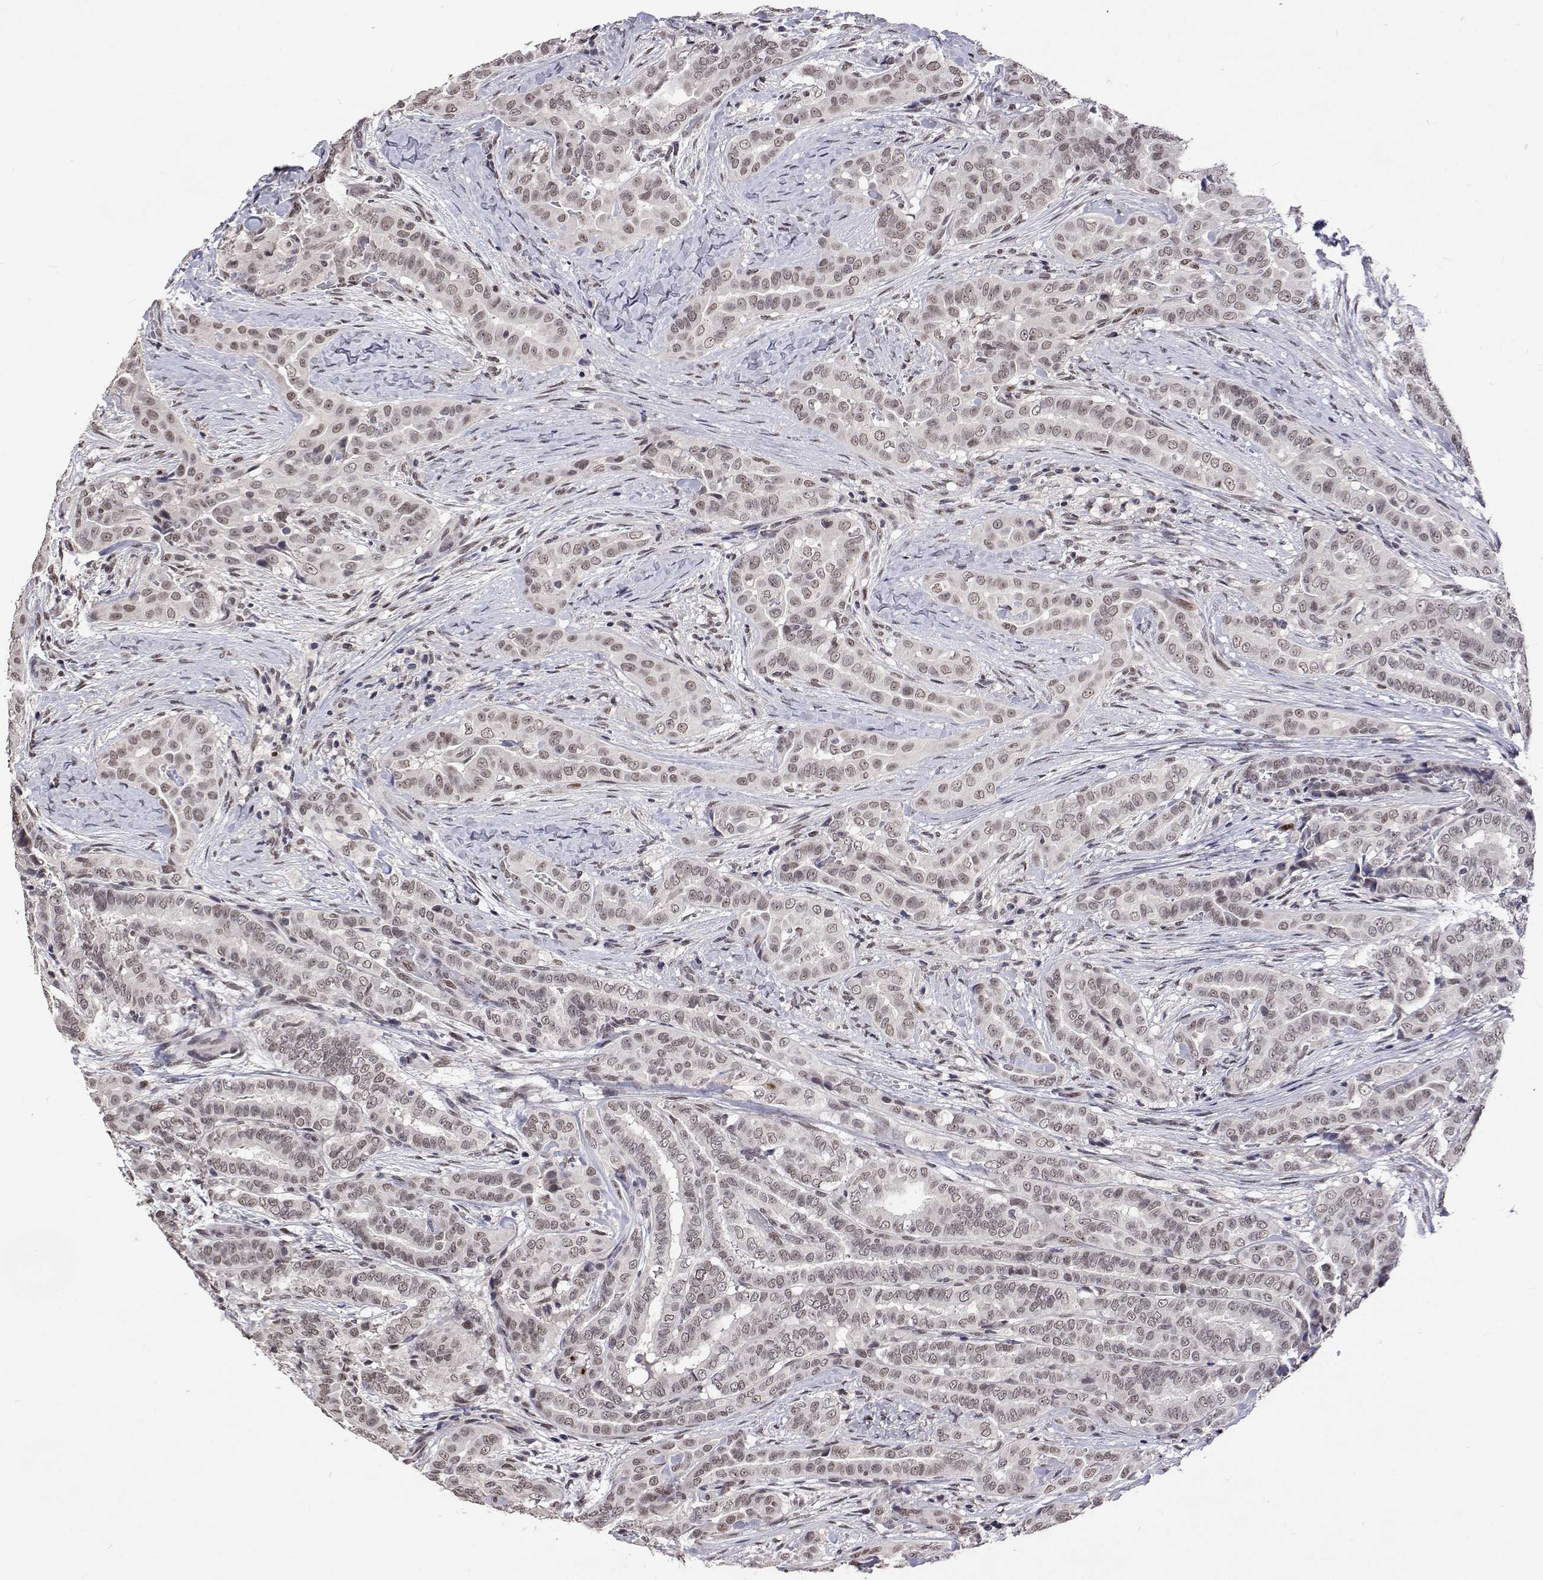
{"staining": {"intensity": "weak", "quantity": ">75%", "location": "nuclear"}, "tissue": "thyroid cancer", "cell_type": "Tumor cells", "image_type": "cancer", "snomed": [{"axis": "morphology", "description": "Papillary adenocarcinoma, NOS"}, {"axis": "morphology", "description": "Papillary adenoma metastatic"}, {"axis": "topography", "description": "Thyroid gland"}], "caption": "Thyroid papillary adenocarcinoma stained for a protein (brown) shows weak nuclear positive expression in about >75% of tumor cells.", "gene": "HNRNPA0", "patient": {"sex": "female", "age": 50}}